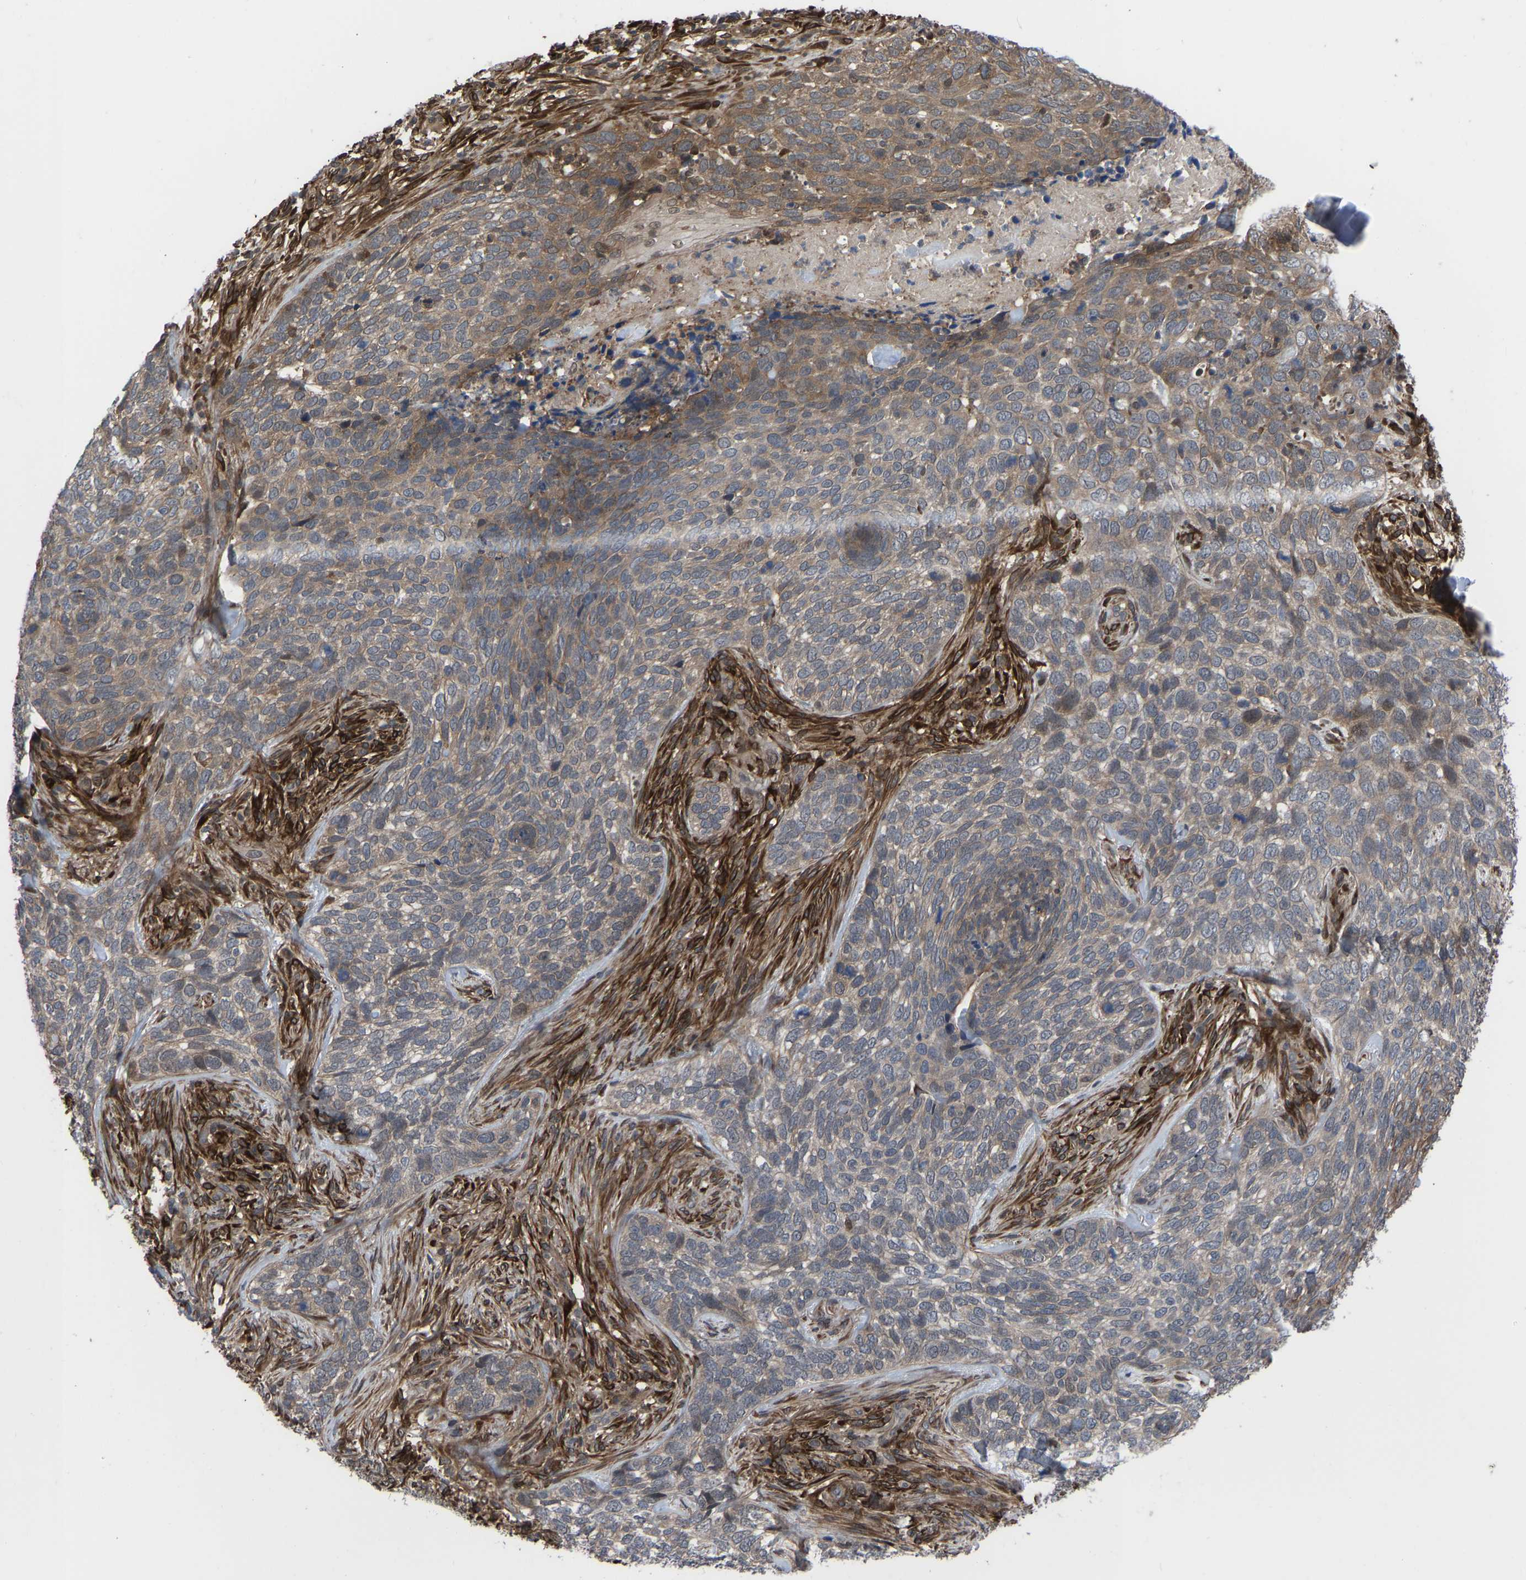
{"staining": {"intensity": "moderate", "quantity": "25%-75%", "location": "cytoplasmic/membranous"}, "tissue": "skin cancer", "cell_type": "Tumor cells", "image_type": "cancer", "snomed": [{"axis": "morphology", "description": "Basal cell carcinoma"}, {"axis": "topography", "description": "Skin"}], "caption": "Moderate cytoplasmic/membranous protein staining is appreciated in approximately 25%-75% of tumor cells in skin cancer.", "gene": "CYP7B1", "patient": {"sex": "female", "age": 64}}